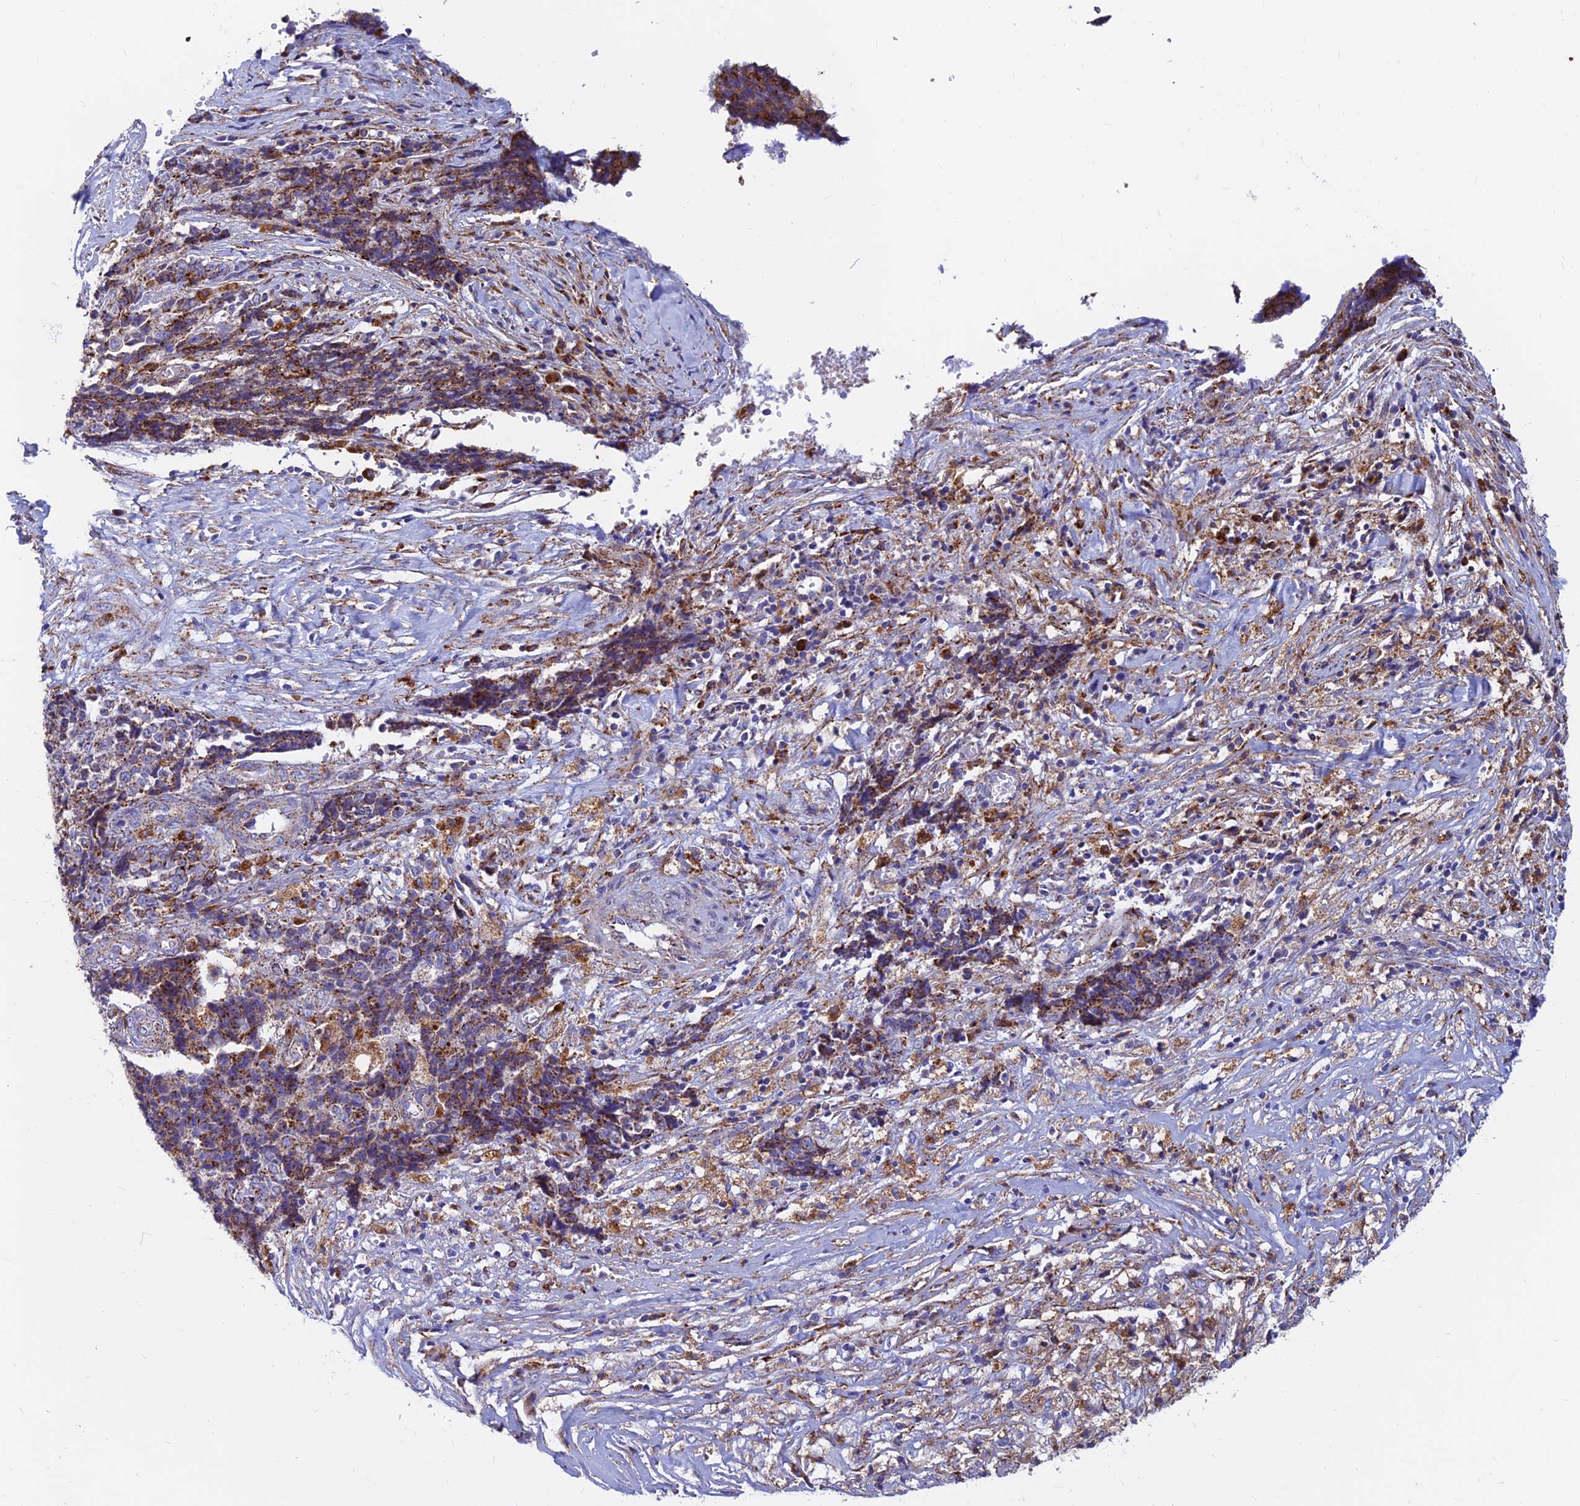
{"staining": {"intensity": "moderate", "quantity": "25%-75%", "location": "cytoplasmic/membranous"}, "tissue": "ovarian cancer", "cell_type": "Tumor cells", "image_type": "cancer", "snomed": [{"axis": "morphology", "description": "Carcinoma, endometroid"}, {"axis": "topography", "description": "Ovary"}], "caption": "A high-resolution image shows IHC staining of ovarian cancer, which demonstrates moderate cytoplasmic/membranous expression in about 25%-75% of tumor cells. The staining is performed using DAB brown chromogen to label protein expression. The nuclei are counter-stained blue using hematoxylin.", "gene": "SPNS1", "patient": {"sex": "female", "age": 42}}